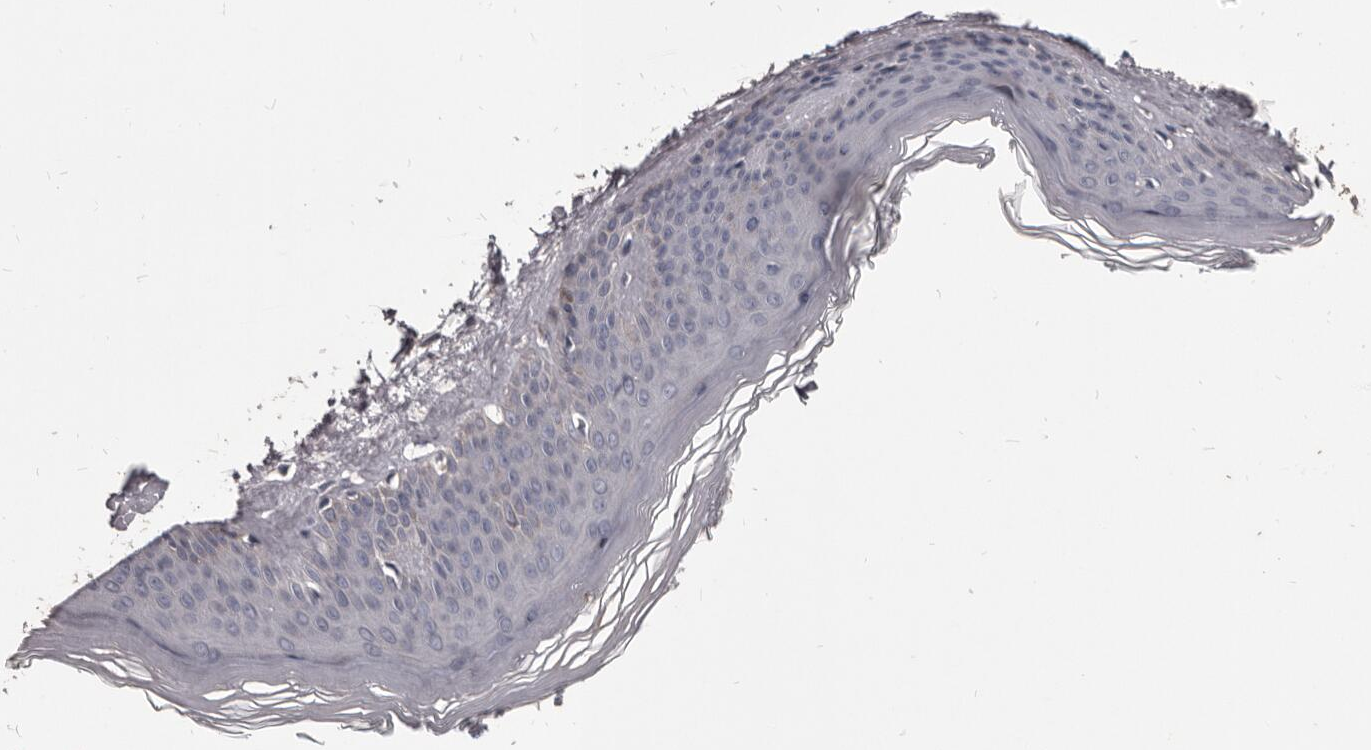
{"staining": {"intensity": "negative", "quantity": "none", "location": "none"}, "tissue": "skin", "cell_type": "Fibroblasts", "image_type": "normal", "snomed": [{"axis": "morphology", "description": "Normal tissue, NOS"}, {"axis": "topography", "description": "Skin"}], "caption": "This is an immunohistochemistry photomicrograph of normal skin. There is no expression in fibroblasts.", "gene": "ALDH5A1", "patient": {"sex": "female", "age": 27}}